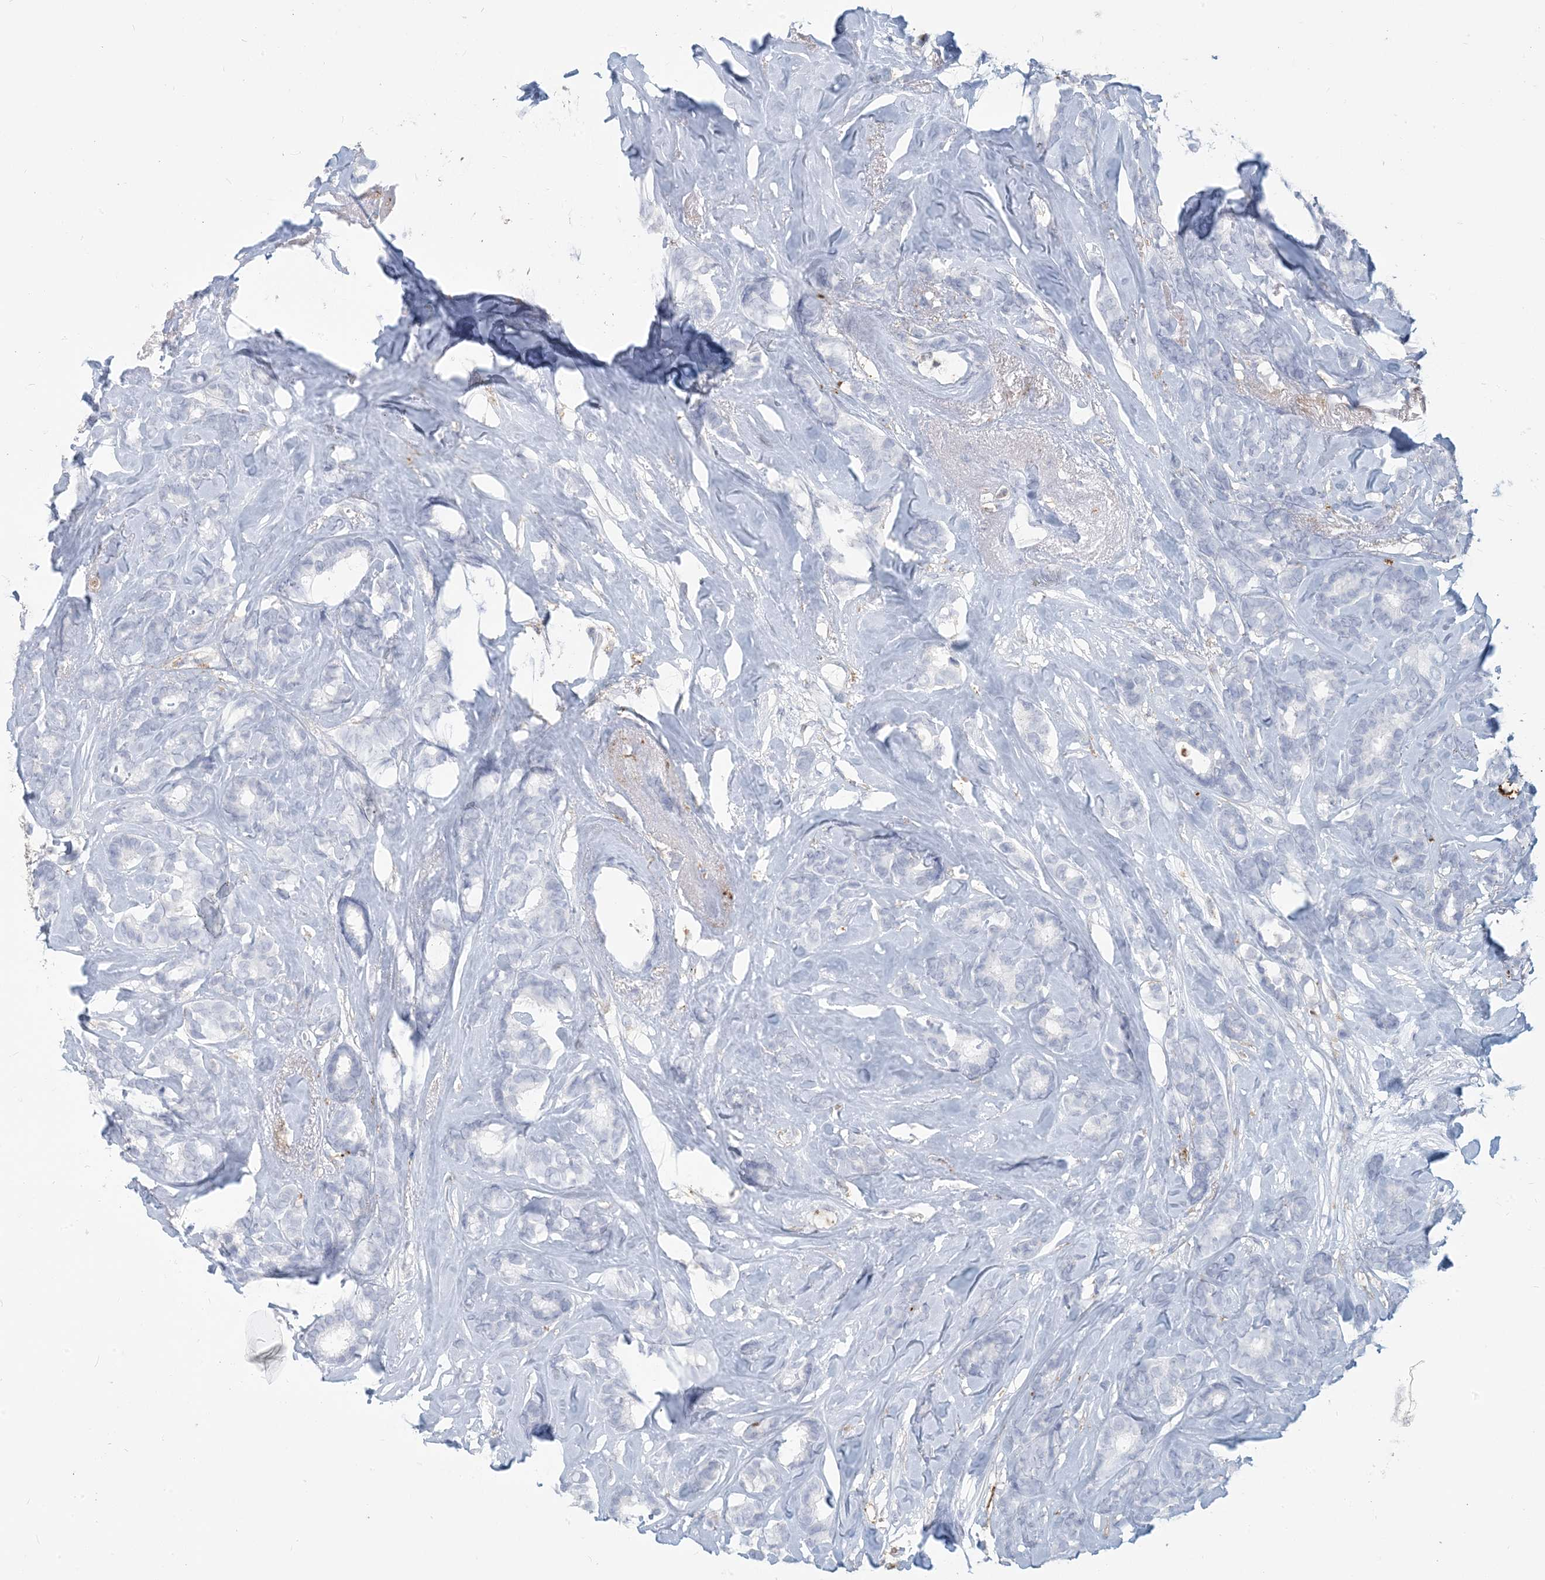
{"staining": {"intensity": "negative", "quantity": "none", "location": "none"}, "tissue": "breast cancer", "cell_type": "Tumor cells", "image_type": "cancer", "snomed": [{"axis": "morphology", "description": "Duct carcinoma"}, {"axis": "topography", "description": "Breast"}], "caption": "There is no significant staining in tumor cells of breast cancer (invasive ductal carcinoma).", "gene": "HLA-DRB1", "patient": {"sex": "female", "age": 87}}